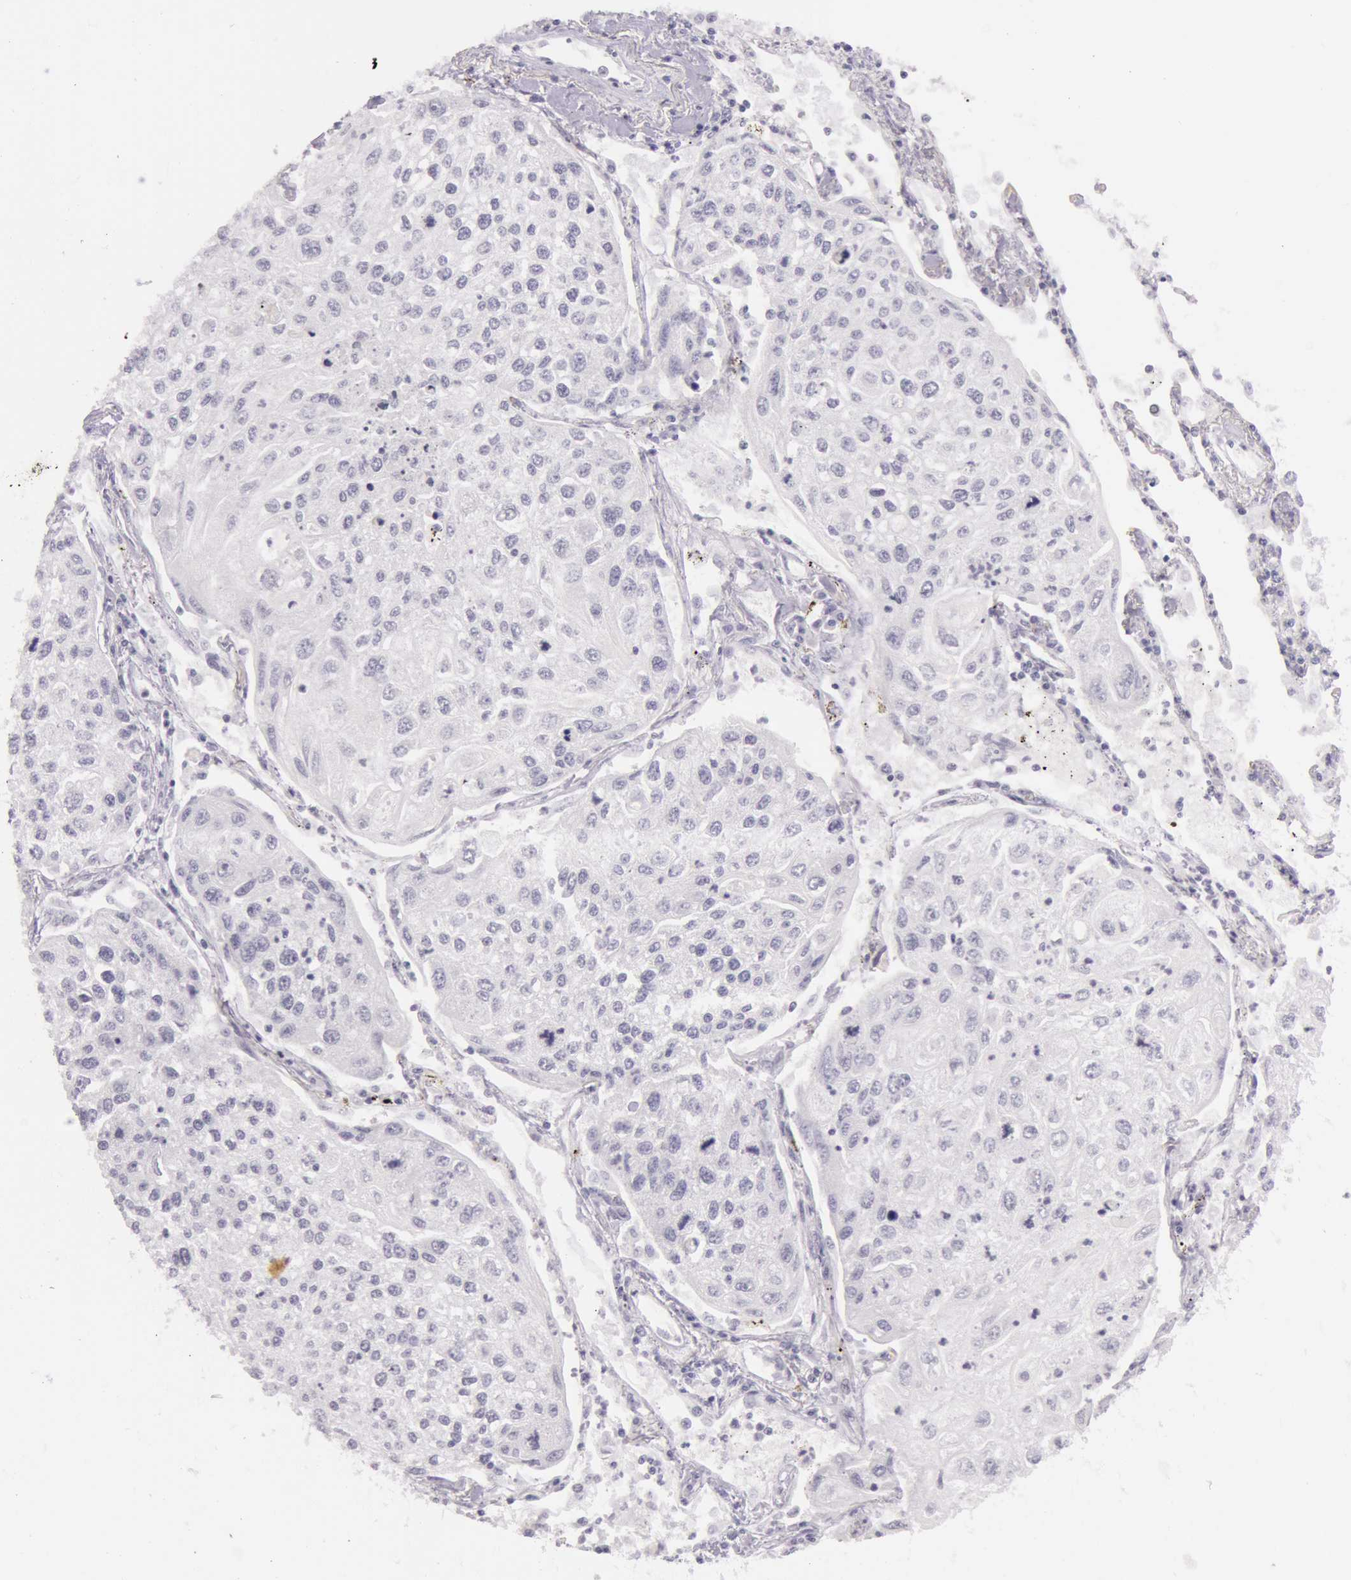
{"staining": {"intensity": "negative", "quantity": "none", "location": "none"}, "tissue": "lung cancer", "cell_type": "Tumor cells", "image_type": "cancer", "snomed": [{"axis": "morphology", "description": "Squamous cell carcinoma, NOS"}, {"axis": "topography", "description": "Lung"}], "caption": "Immunohistochemistry (IHC) of lung squamous cell carcinoma shows no staining in tumor cells. (DAB immunohistochemistry (IHC) with hematoxylin counter stain).", "gene": "RBMY1F", "patient": {"sex": "male", "age": 75}}